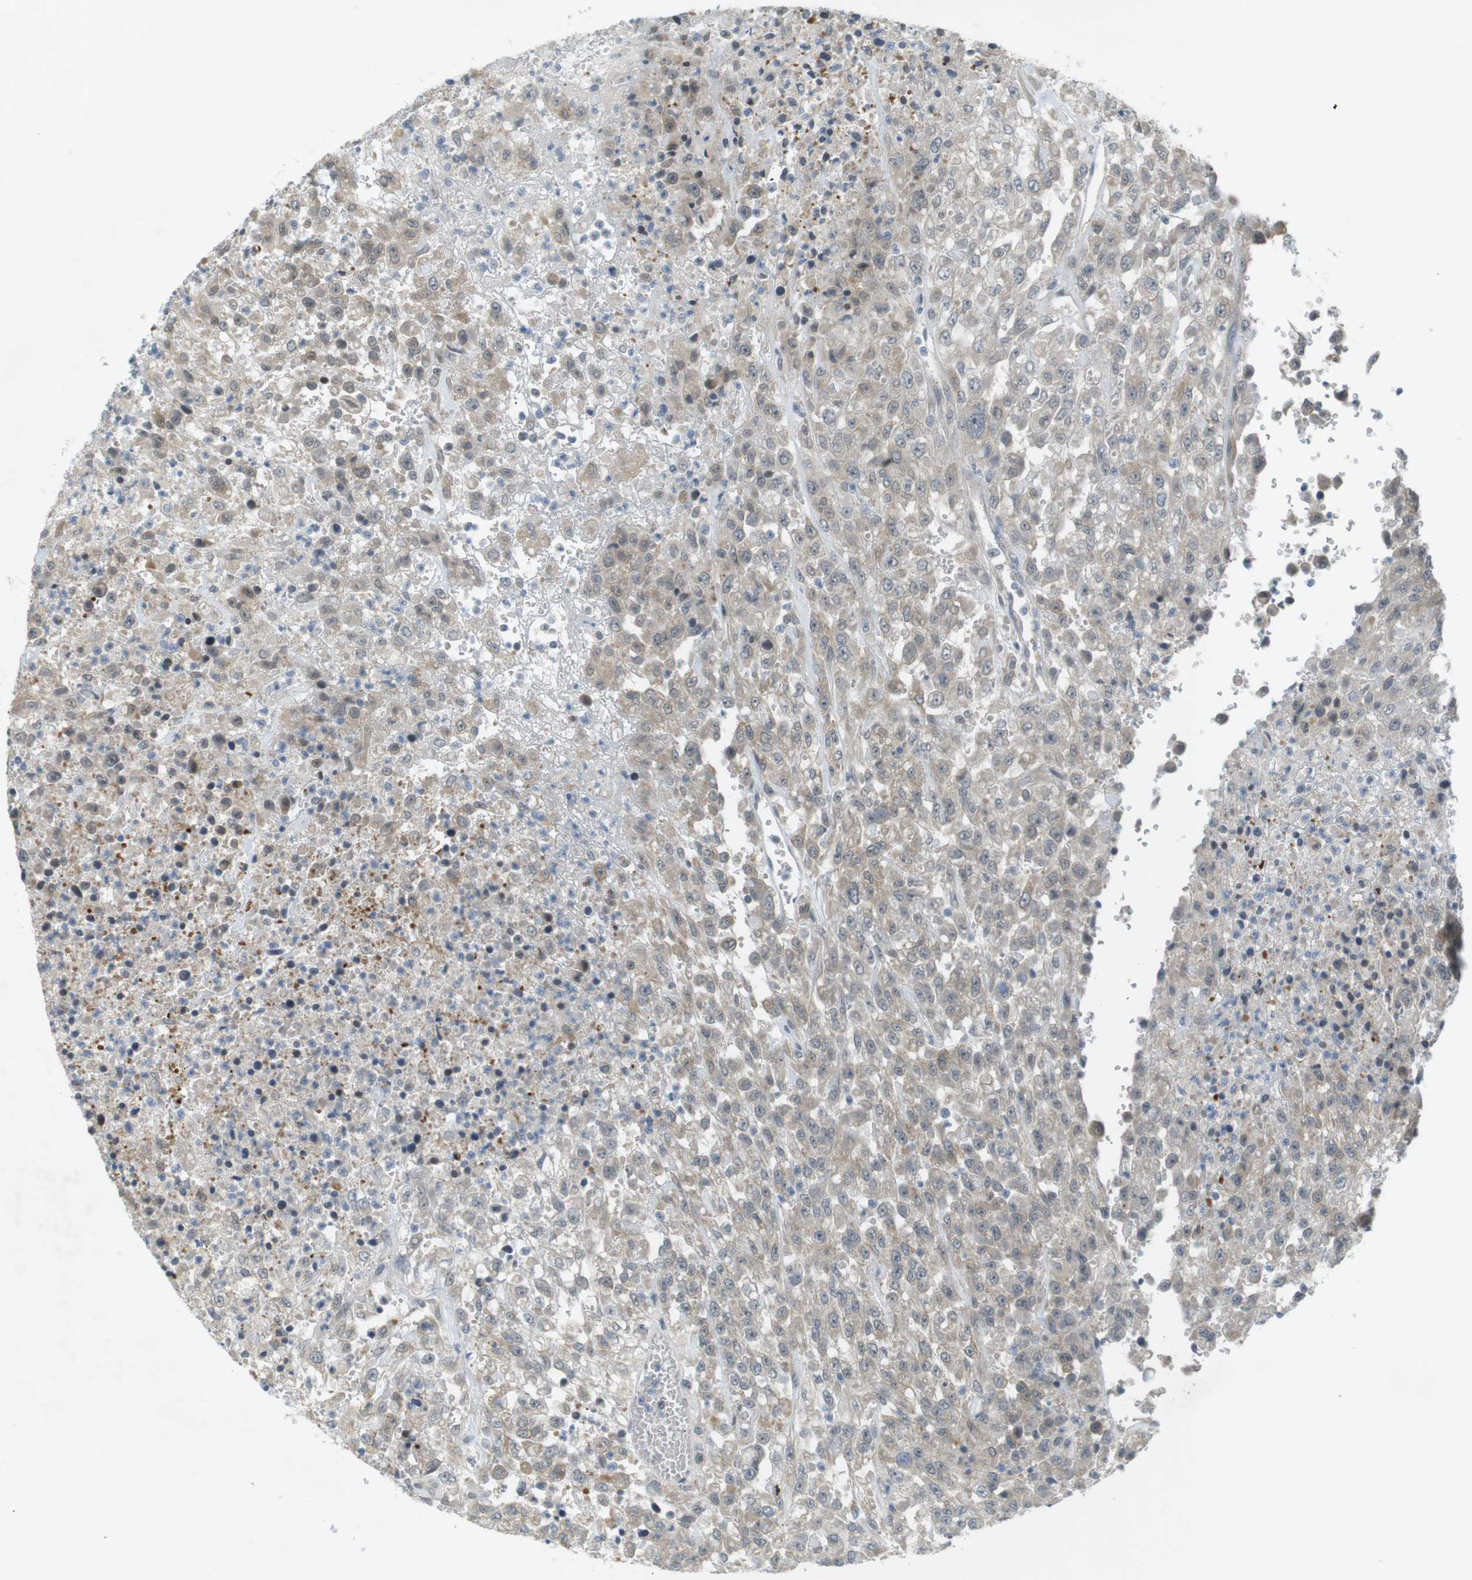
{"staining": {"intensity": "negative", "quantity": "none", "location": "none"}, "tissue": "urothelial cancer", "cell_type": "Tumor cells", "image_type": "cancer", "snomed": [{"axis": "morphology", "description": "Urothelial carcinoma, High grade"}, {"axis": "topography", "description": "Urinary bladder"}], "caption": "IHC histopathology image of human high-grade urothelial carcinoma stained for a protein (brown), which reveals no staining in tumor cells.", "gene": "RTN3", "patient": {"sex": "male", "age": 46}}